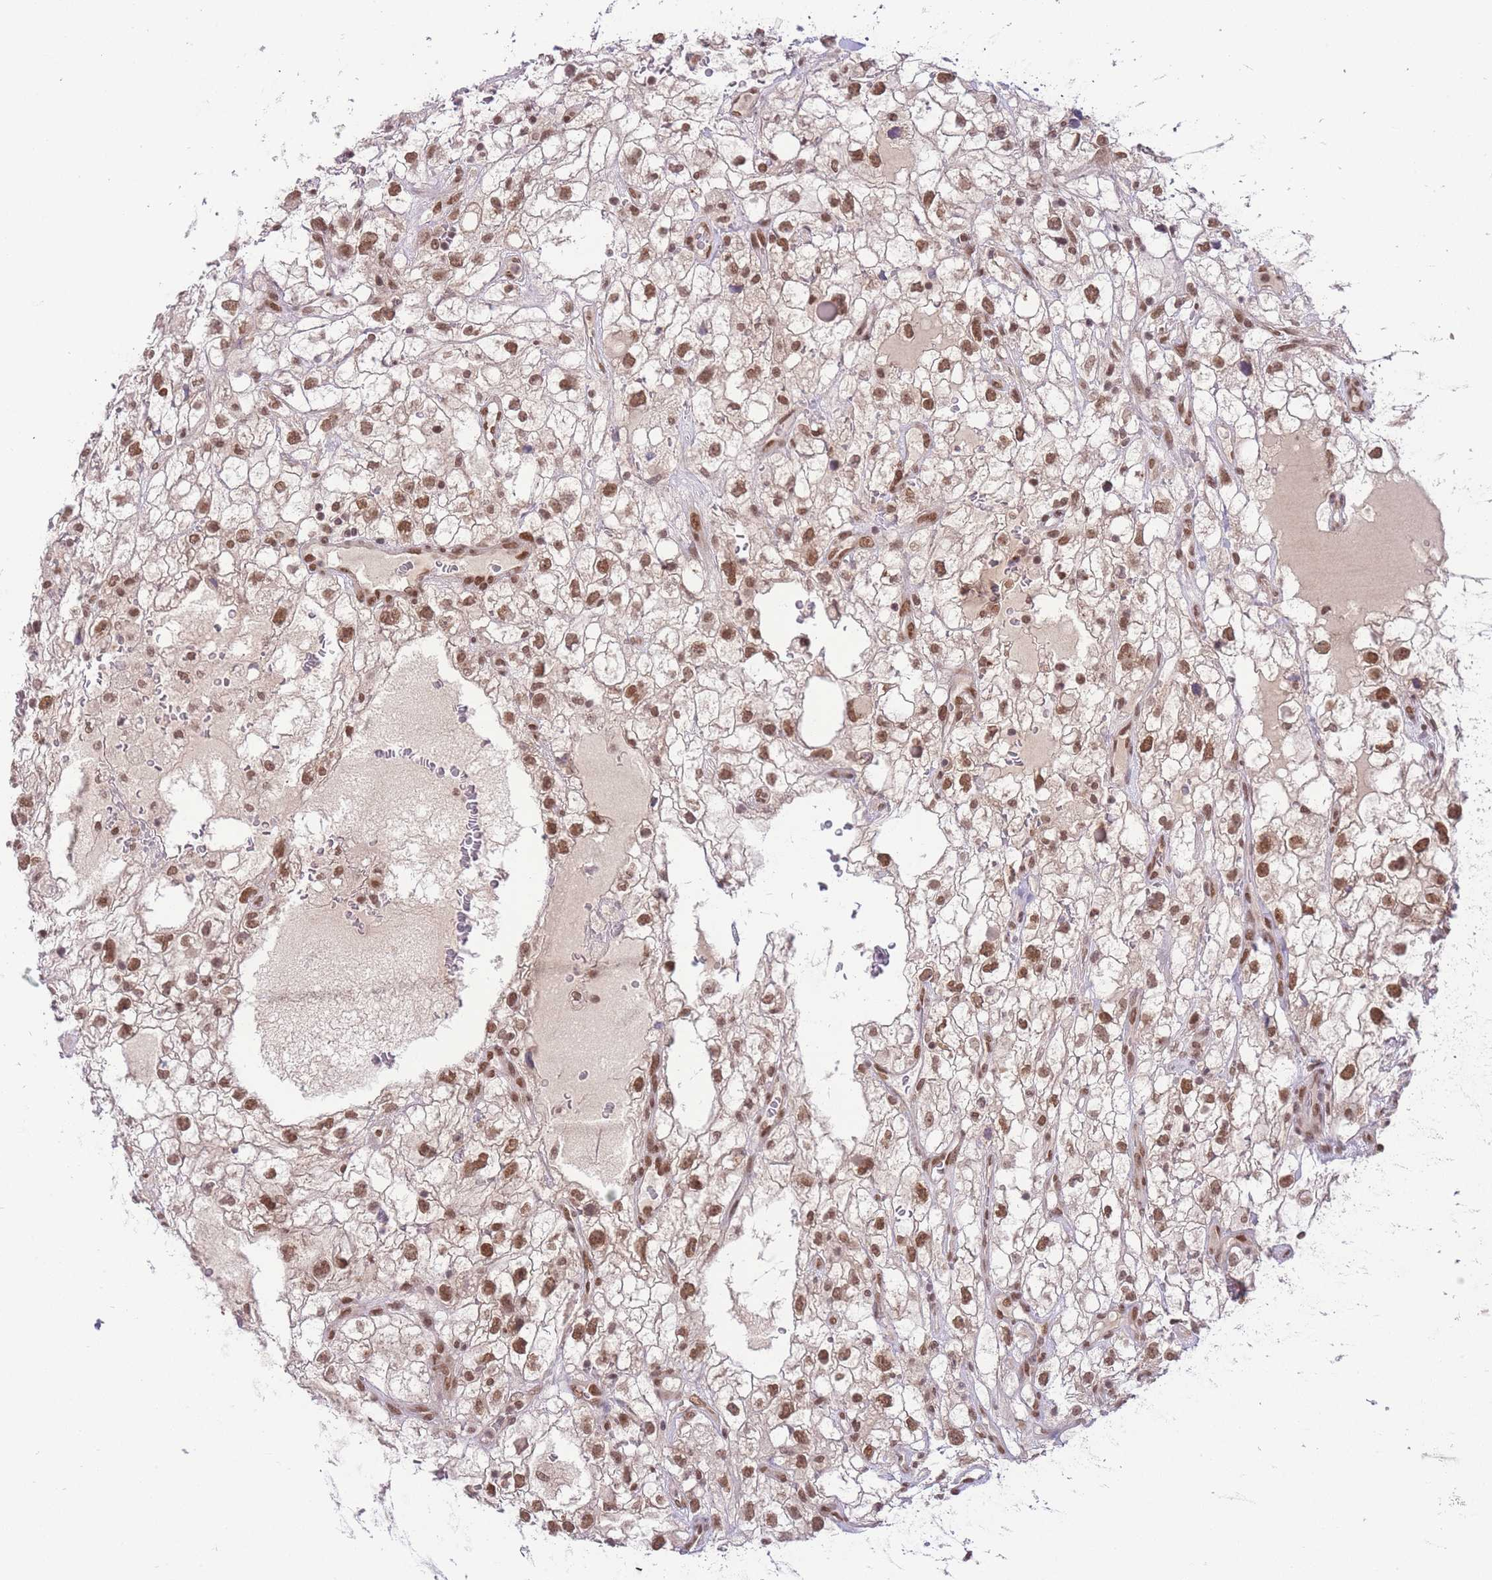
{"staining": {"intensity": "moderate", "quantity": ">75%", "location": "nuclear"}, "tissue": "renal cancer", "cell_type": "Tumor cells", "image_type": "cancer", "snomed": [{"axis": "morphology", "description": "Adenocarcinoma, NOS"}, {"axis": "topography", "description": "Kidney"}], "caption": "Approximately >75% of tumor cells in human renal cancer display moderate nuclear protein positivity as visualized by brown immunohistochemical staining.", "gene": "TMED3", "patient": {"sex": "male", "age": 59}}